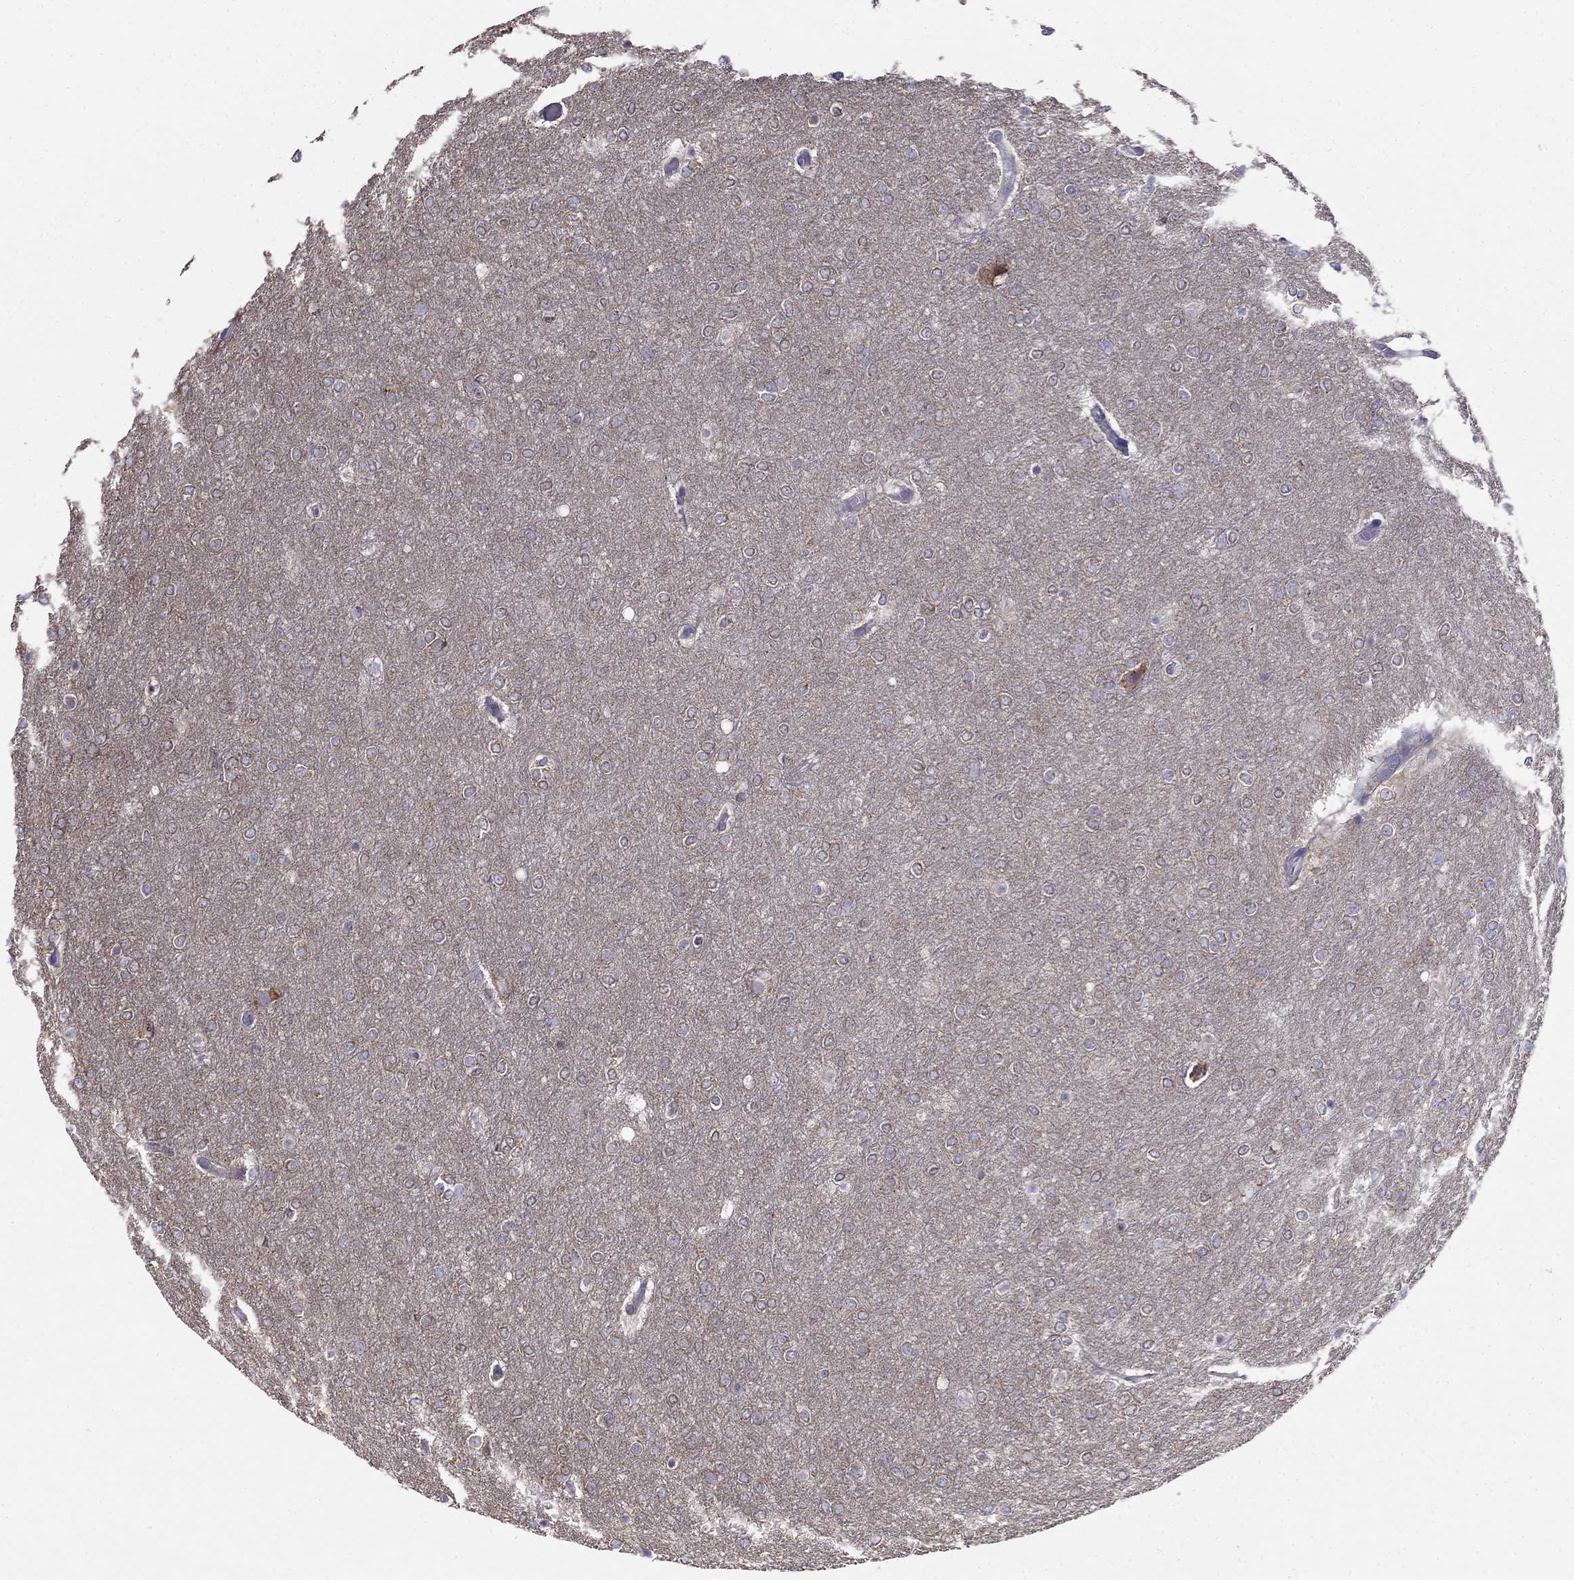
{"staining": {"intensity": "negative", "quantity": "none", "location": "none"}, "tissue": "glioma", "cell_type": "Tumor cells", "image_type": "cancer", "snomed": [{"axis": "morphology", "description": "Glioma, malignant, High grade"}, {"axis": "topography", "description": "Brain"}], "caption": "Human glioma stained for a protein using immunohistochemistry displays no expression in tumor cells.", "gene": "LONRF2", "patient": {"sex": "female", "age": 61}}